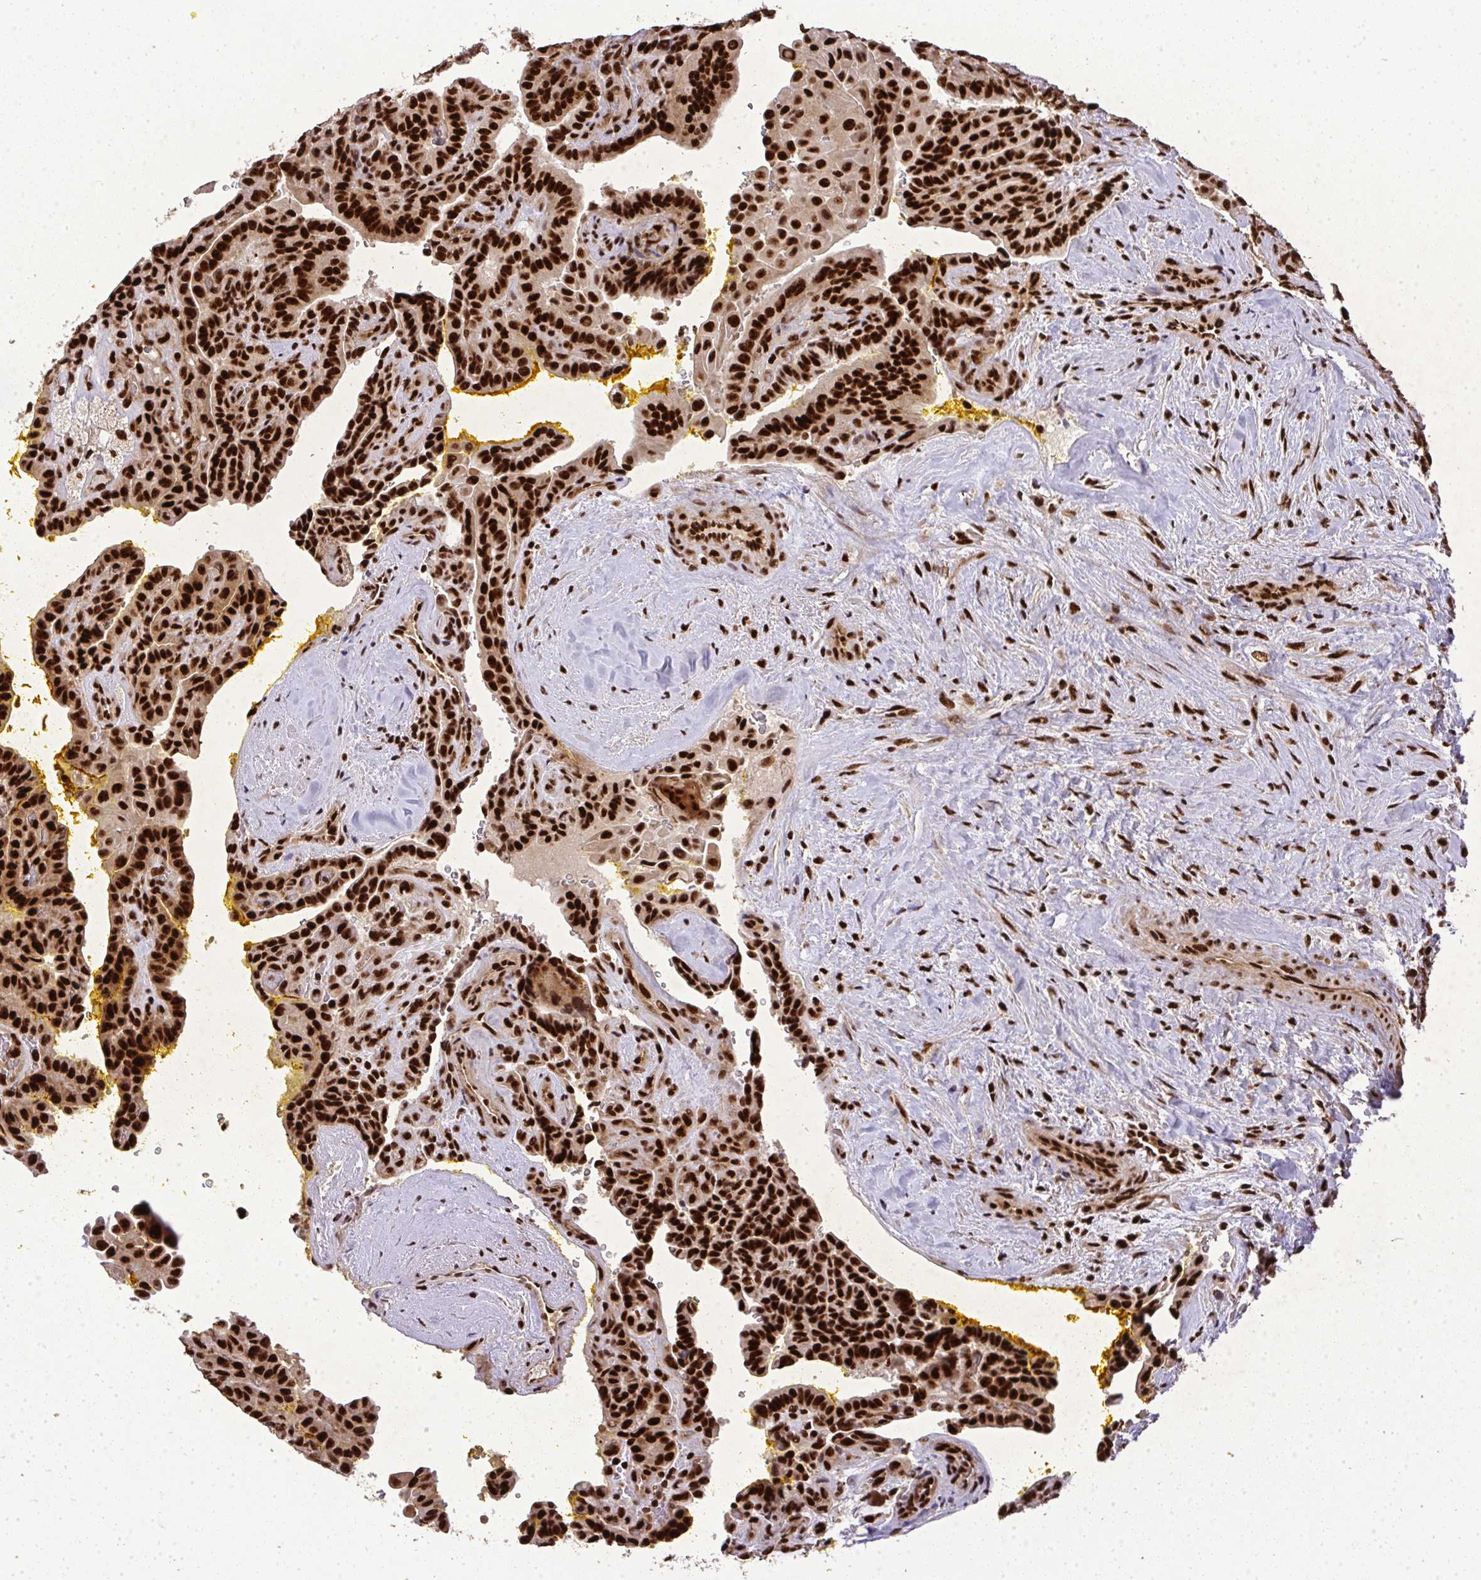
{"staining": {"intensity": "strong", "quantity": ">75%", "location": "nuclear"}, "tissue": "thyroid cancer", "cell_type": "Tumor cells", "image_type": "cancer", "snomed": [{"axis": "morphology", "description": "Papillary adenocarcinoma, NOS"}, {"axis": "topography", "description": "Thyroid gland"}], "caption": "A histopathology image of human thyroid papillary adenocarcinoma stained for a protein shows strong nuclear brown staining in tumor cells. The staining was performed using DAB (3,3'-diaminobenzidine) to visualize the protein expression in brown, while the nuclei were stained in blue with hematoxylin (Magnification: 20x).", "gene": "U2AF1", "patient": {"sex": "male", "age": 87}}